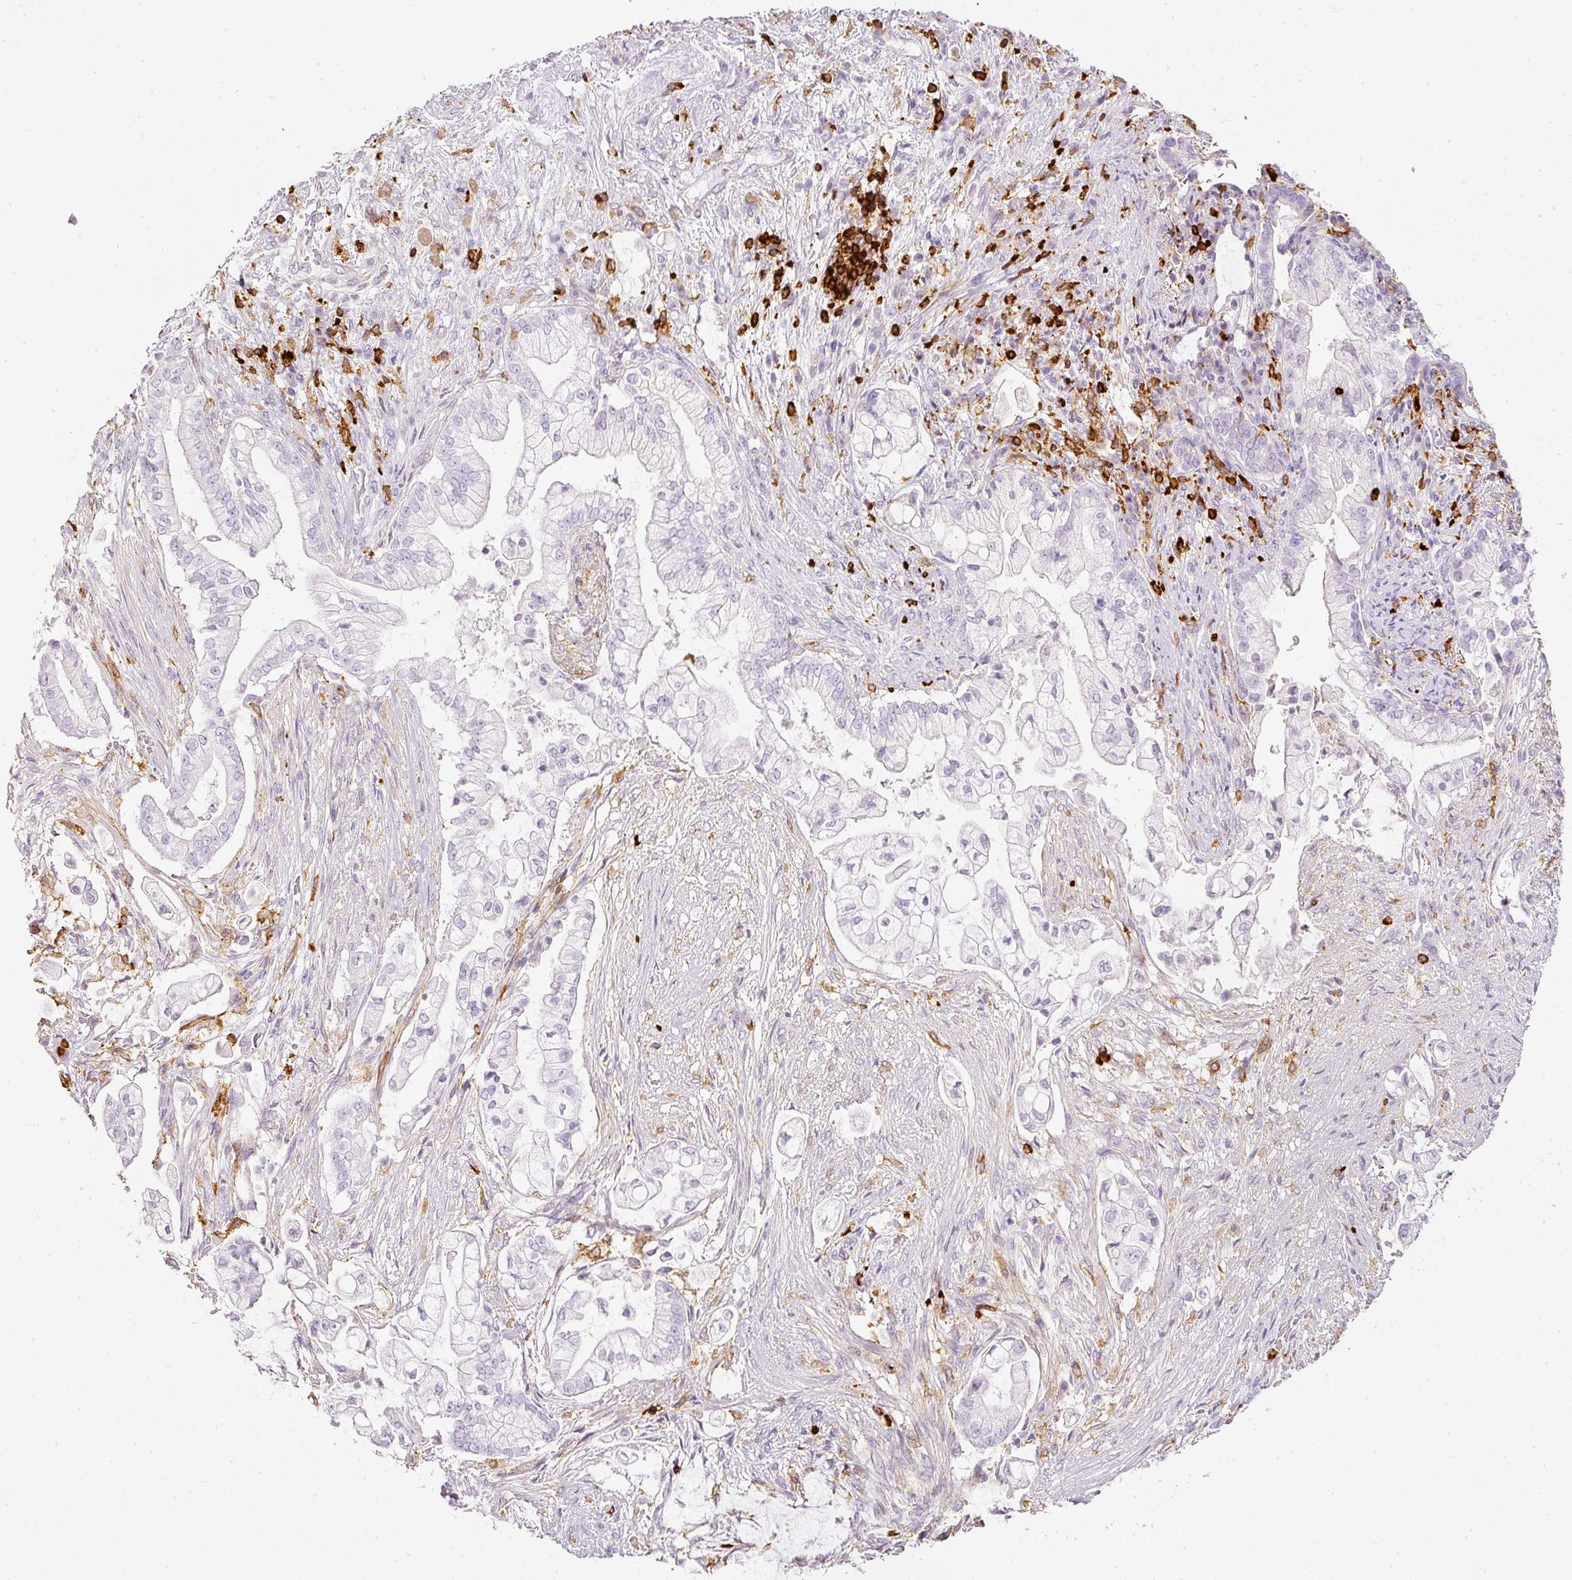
{"staining": {"intensity": "negative", "quantity": "none", "location": "none"}, "tissue": "pancreatic cancer", "cell_type": "Tumor cells", "image_type": "cancer", "snomed": [{"axis": "morphology", "description": "Adenocarcinoma, NOS"}, {"axis": "topography", "description": "Pancreas"}], "caption": "A micrograph of pancreatic cancer (adenocarcinoma) stained for a protein shows no brown staining in tumor cells.", "gene": "EVL", "patient": {"sex": "female", "age": 69}}